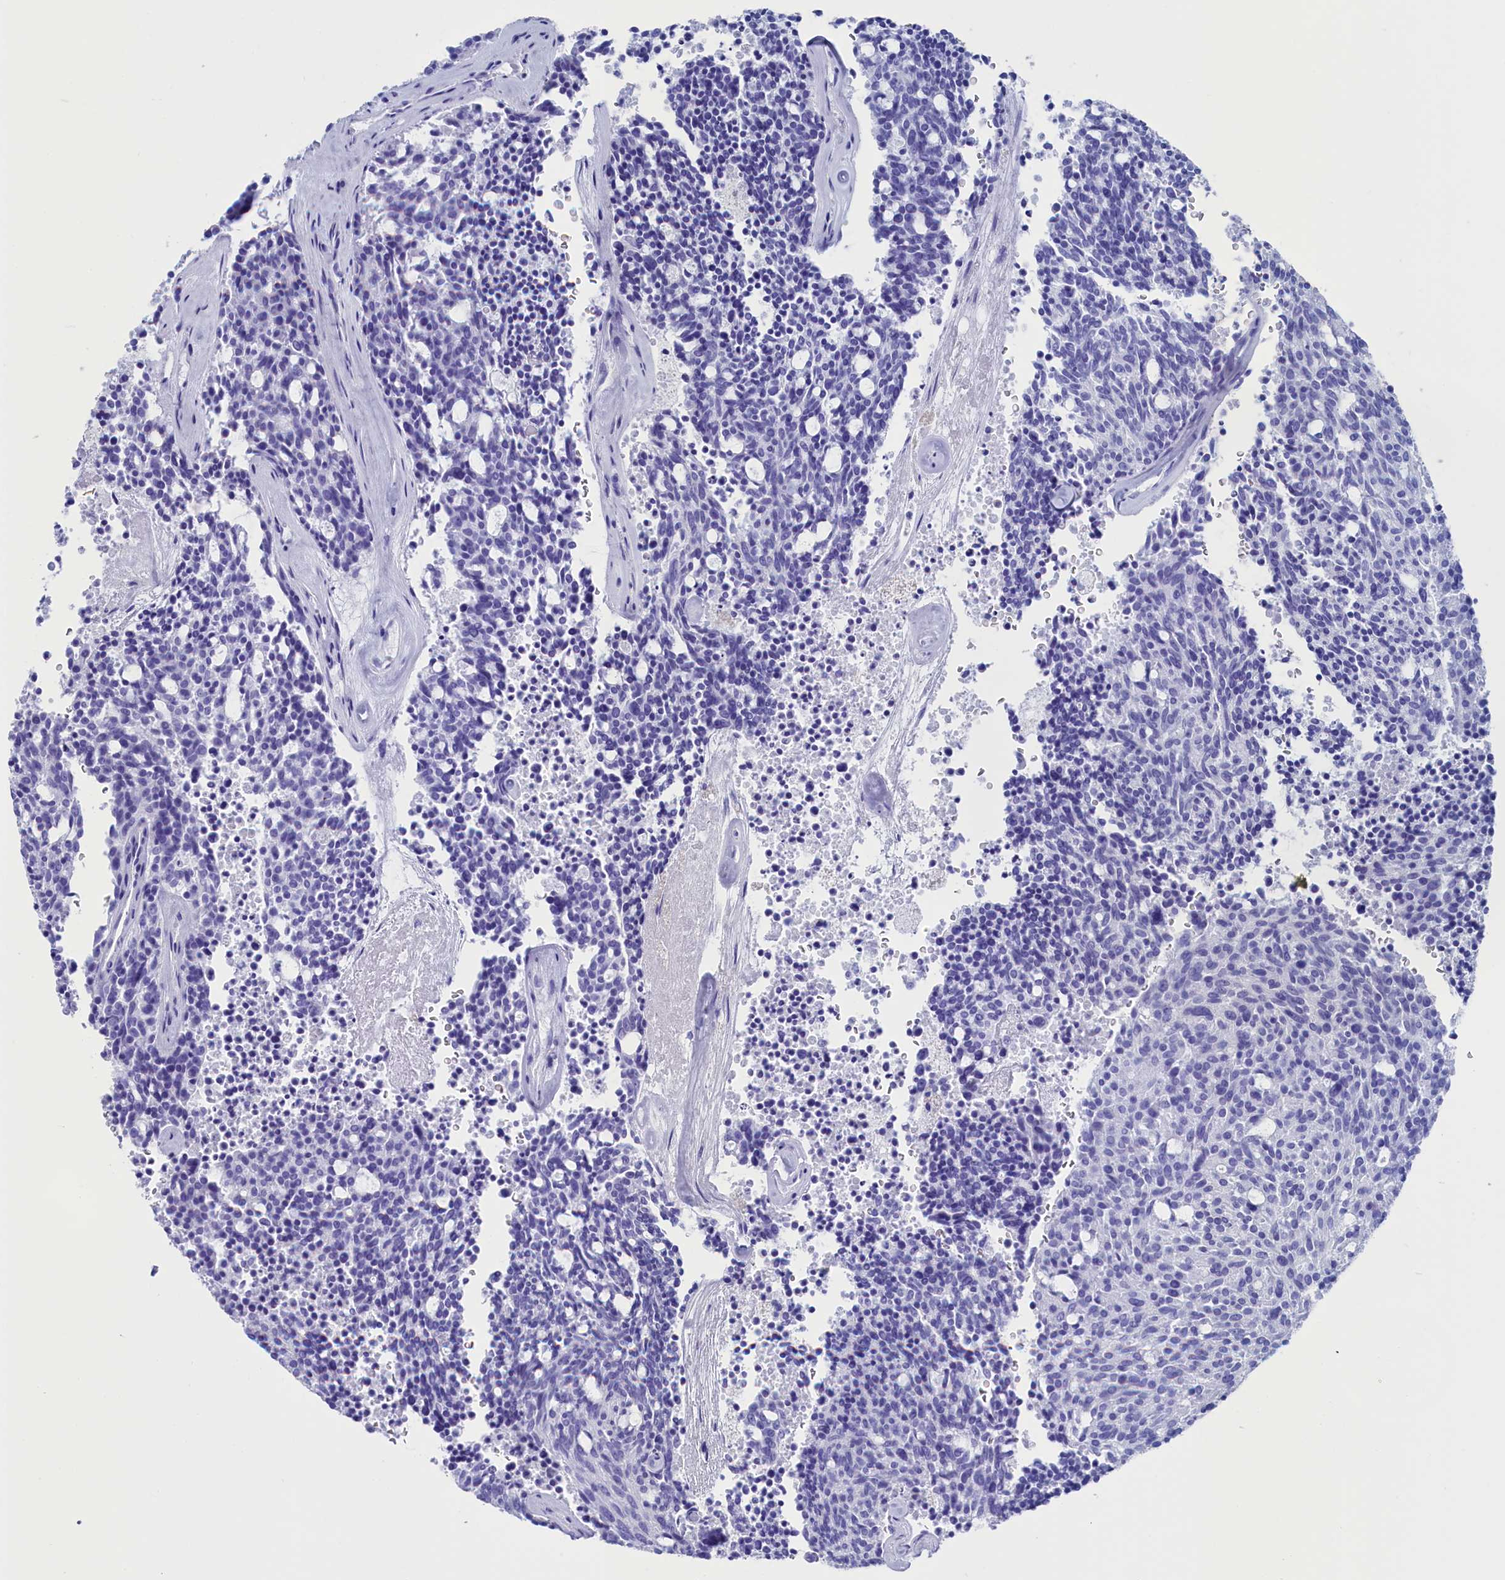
{"staining": {"intensity": "negative", "quantity": "none", "location": "none"}, "tissue": "carcinoid", "cell_type": "Tumor cells", "image_type": "cancer", "snomed": [{"axis": "morphology", "description": "Carcinoid, malignant, NOS"}, {"axis": "topography", "description": "Pancreas"}], "caption": "Human malignant carcinoid stained for a protein using IHC reveals no positivity in tumor cells.", "gene": "ANKRD29", "patient": {"sex": "female", "age": 54}}